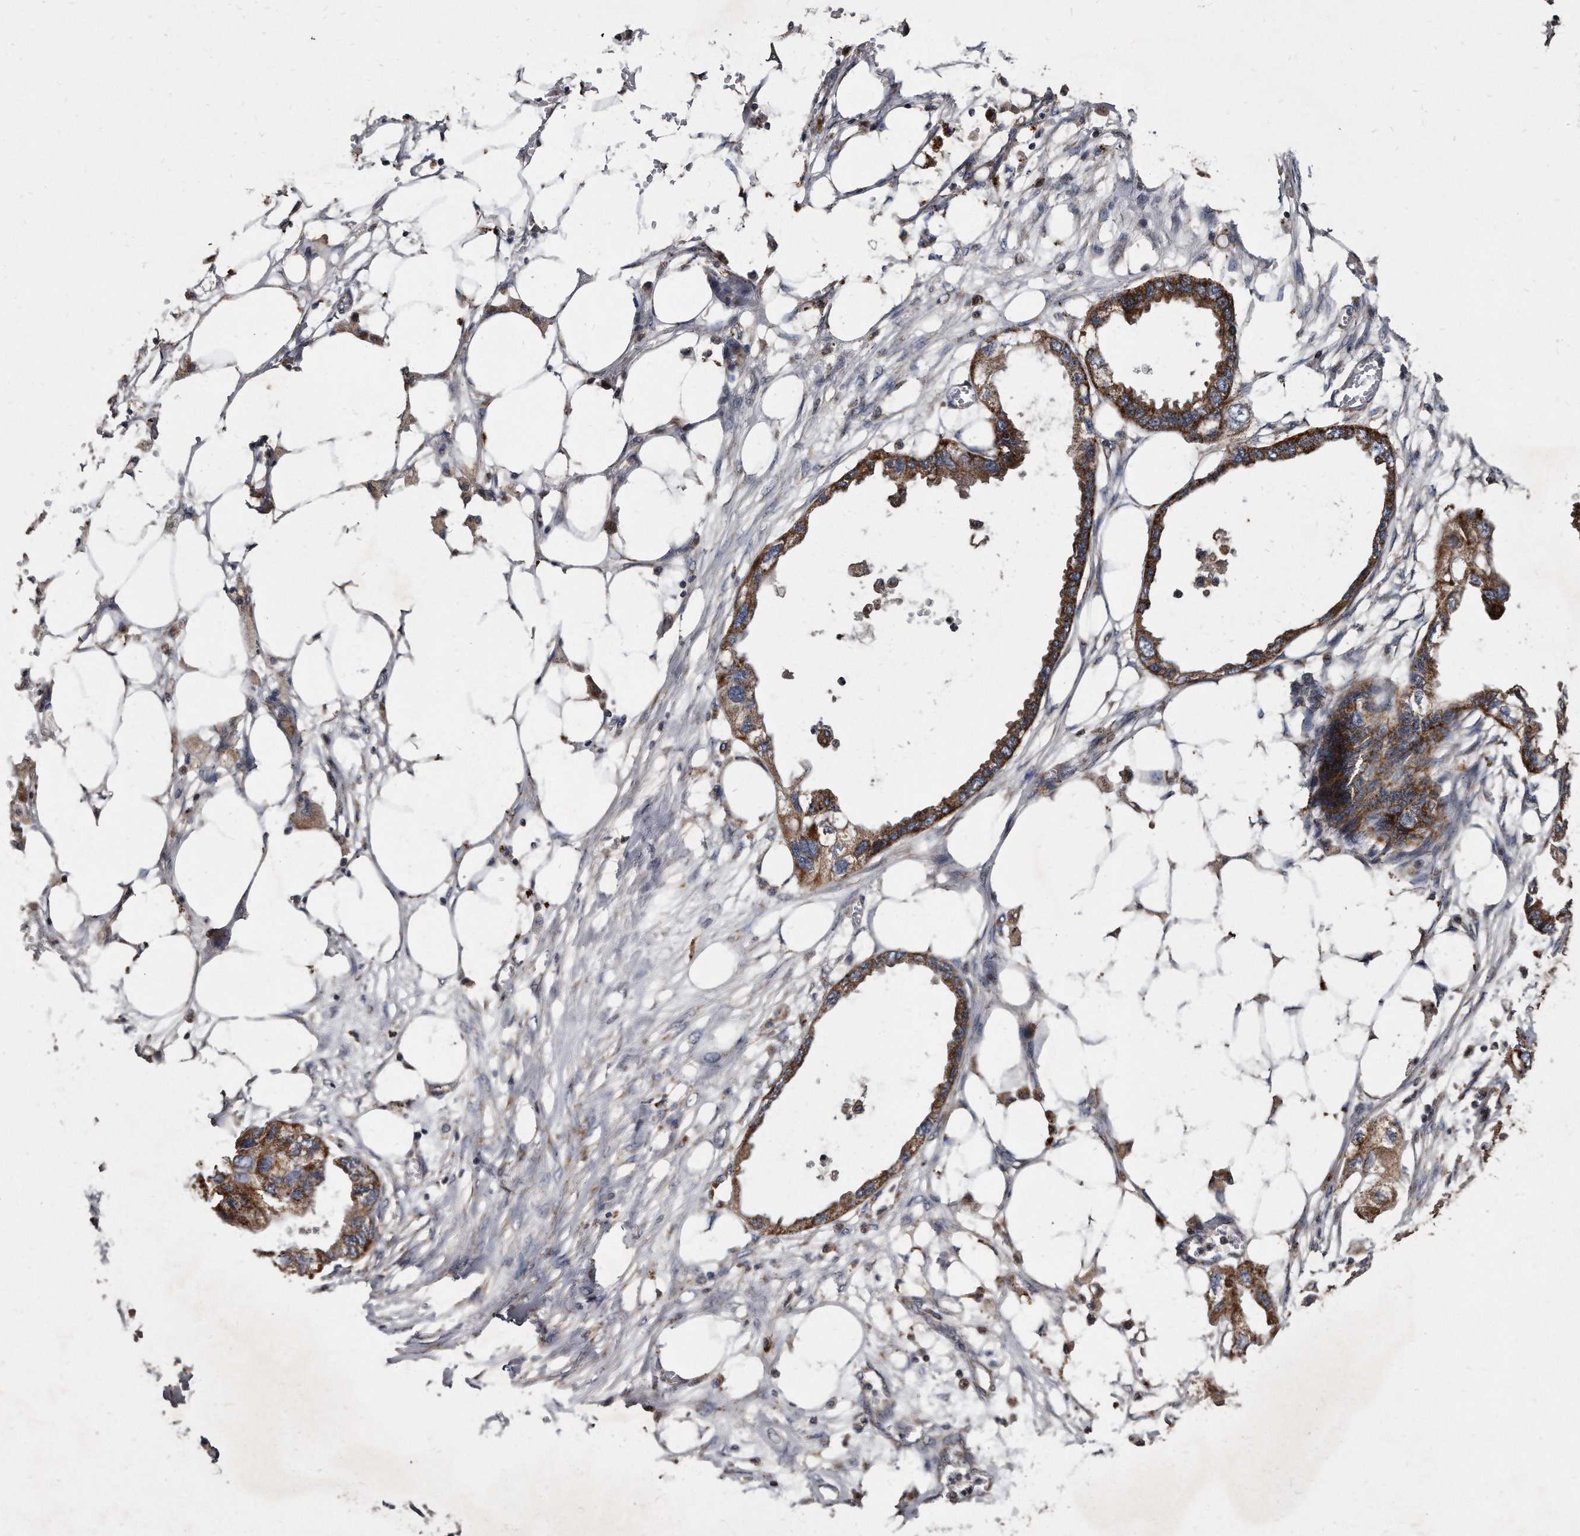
{"staining": {"intensity": "moderate", "quantity": ">75%", "location": "cytoplasmic/membranous"}, "tissue": "endometrial cancer", "cell_type": "Tumor cells", "image_type": "cancer", "snomed": [{"axis": "morphology", "description": "Adenocarcinoma, NOS"}, {"axis": "morphology", "description": "Adenocarcinoma, metastatic, NOS"}, {"axis": "topography", "description": "Adipose tissue"}, {"axis": "topography", "description": "Endometrium"}], "caption": "A brown stain highlights moderate cytoplasmic/membranous expression of a protein in endometrial adenocarcinoma tumor cells. (Stains: DAB (3,3'-diaminobenzidine) in brown, nuclei in blue, Microscopy: brightfield microscopy at high magnification).", "gene": "FAM136A", "patient": {"sex": "female", "age": 67}}